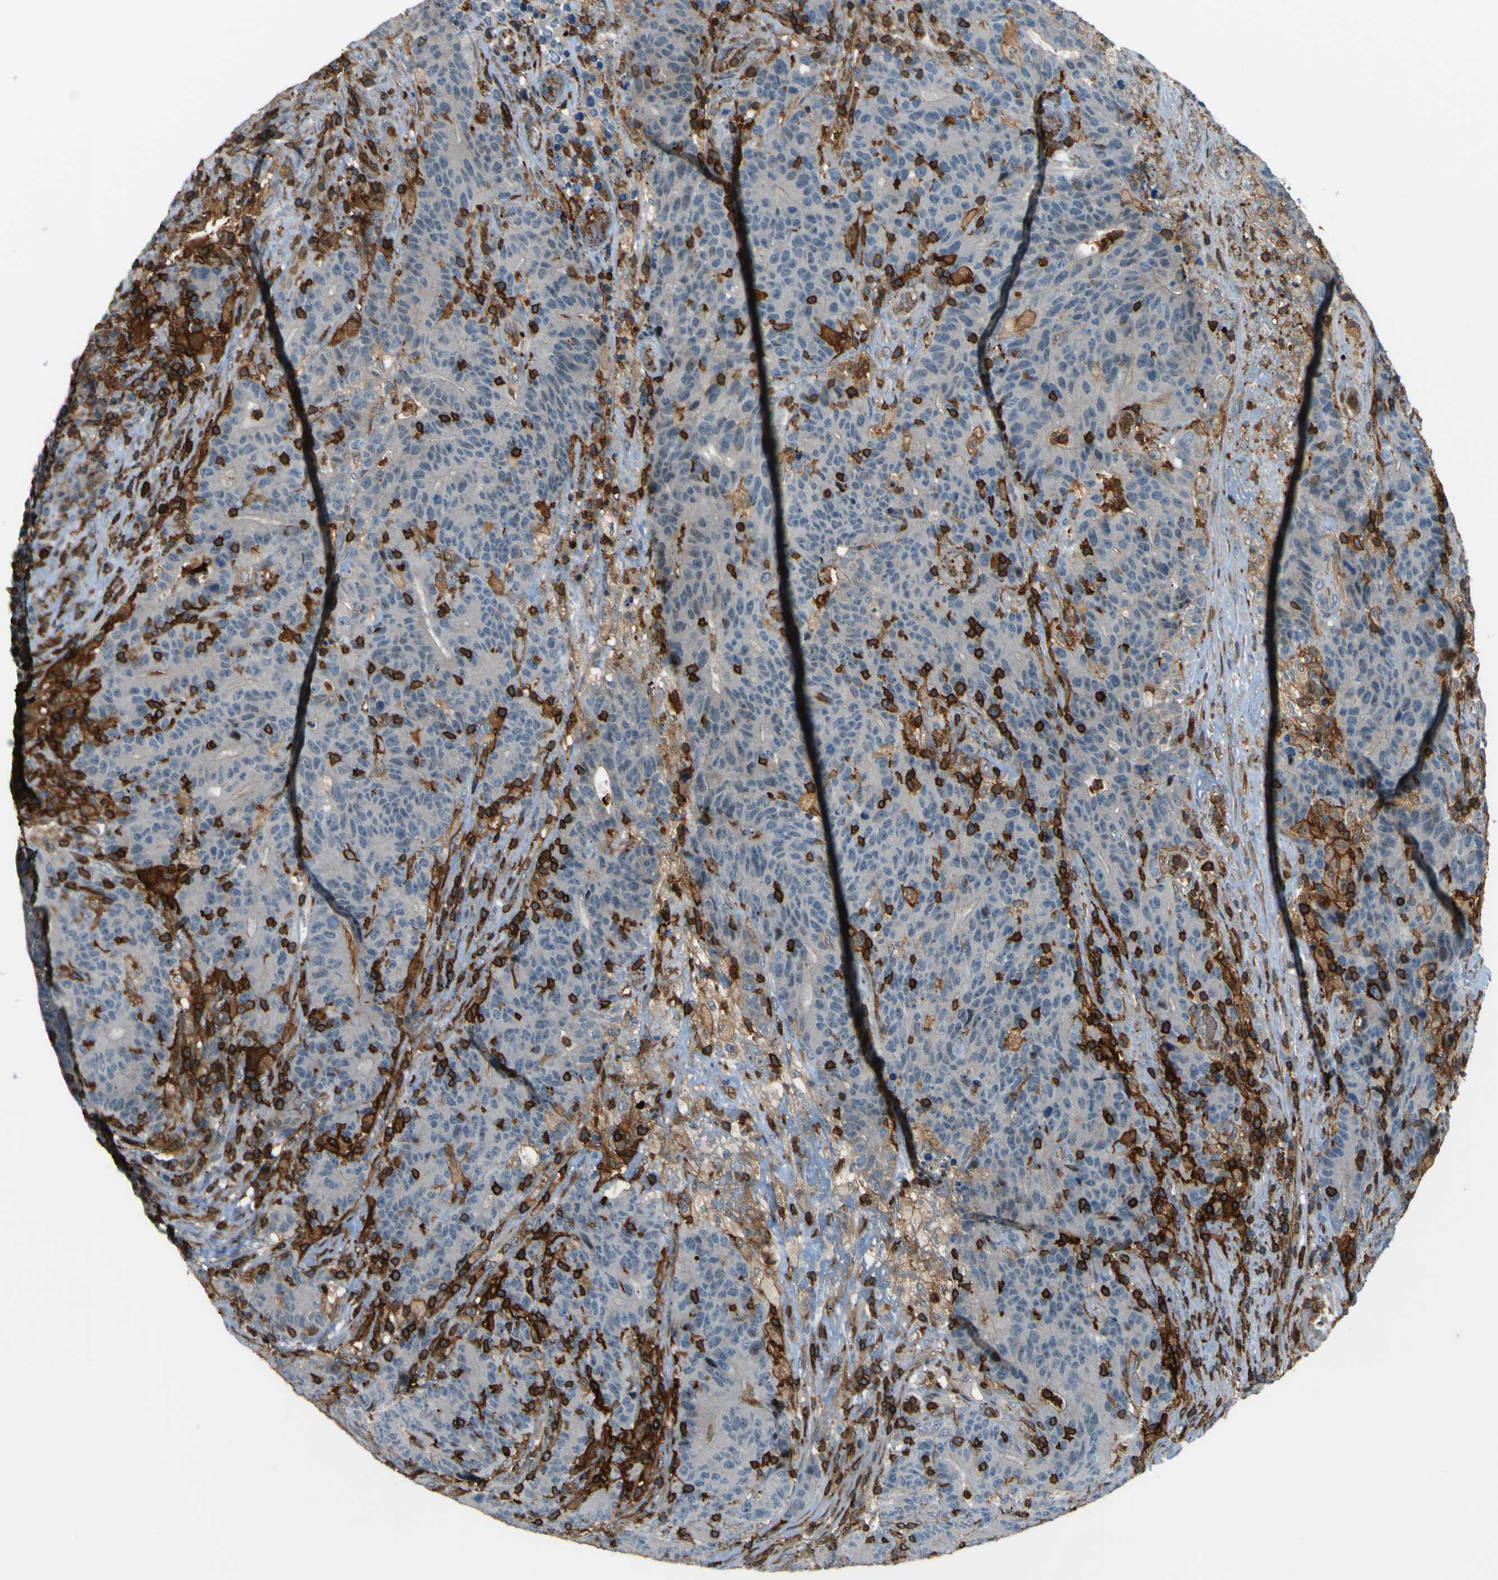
{"staining": {"intensity": "negative", "quantity": "none", "location": "none"}, "tissue": "colorectal cancer", "cell_type": "Tumor cells", "image_type": "cancer", "snomed": [{"axis": "morphology", "description": "Normal tissue, NOS"}, {"axis": "morphology", "description": "Adenocarcinoma, NOS"}, {"axis": "topography", "description": "Colon"}], "caption": "Human colorectal adenocarcinoma stained for a protein using immunohistochemistry (IHC) shows no expression in tumor cells.", "gene": "PCDHB5", "patient": {"sex": "female", "age": 75}}